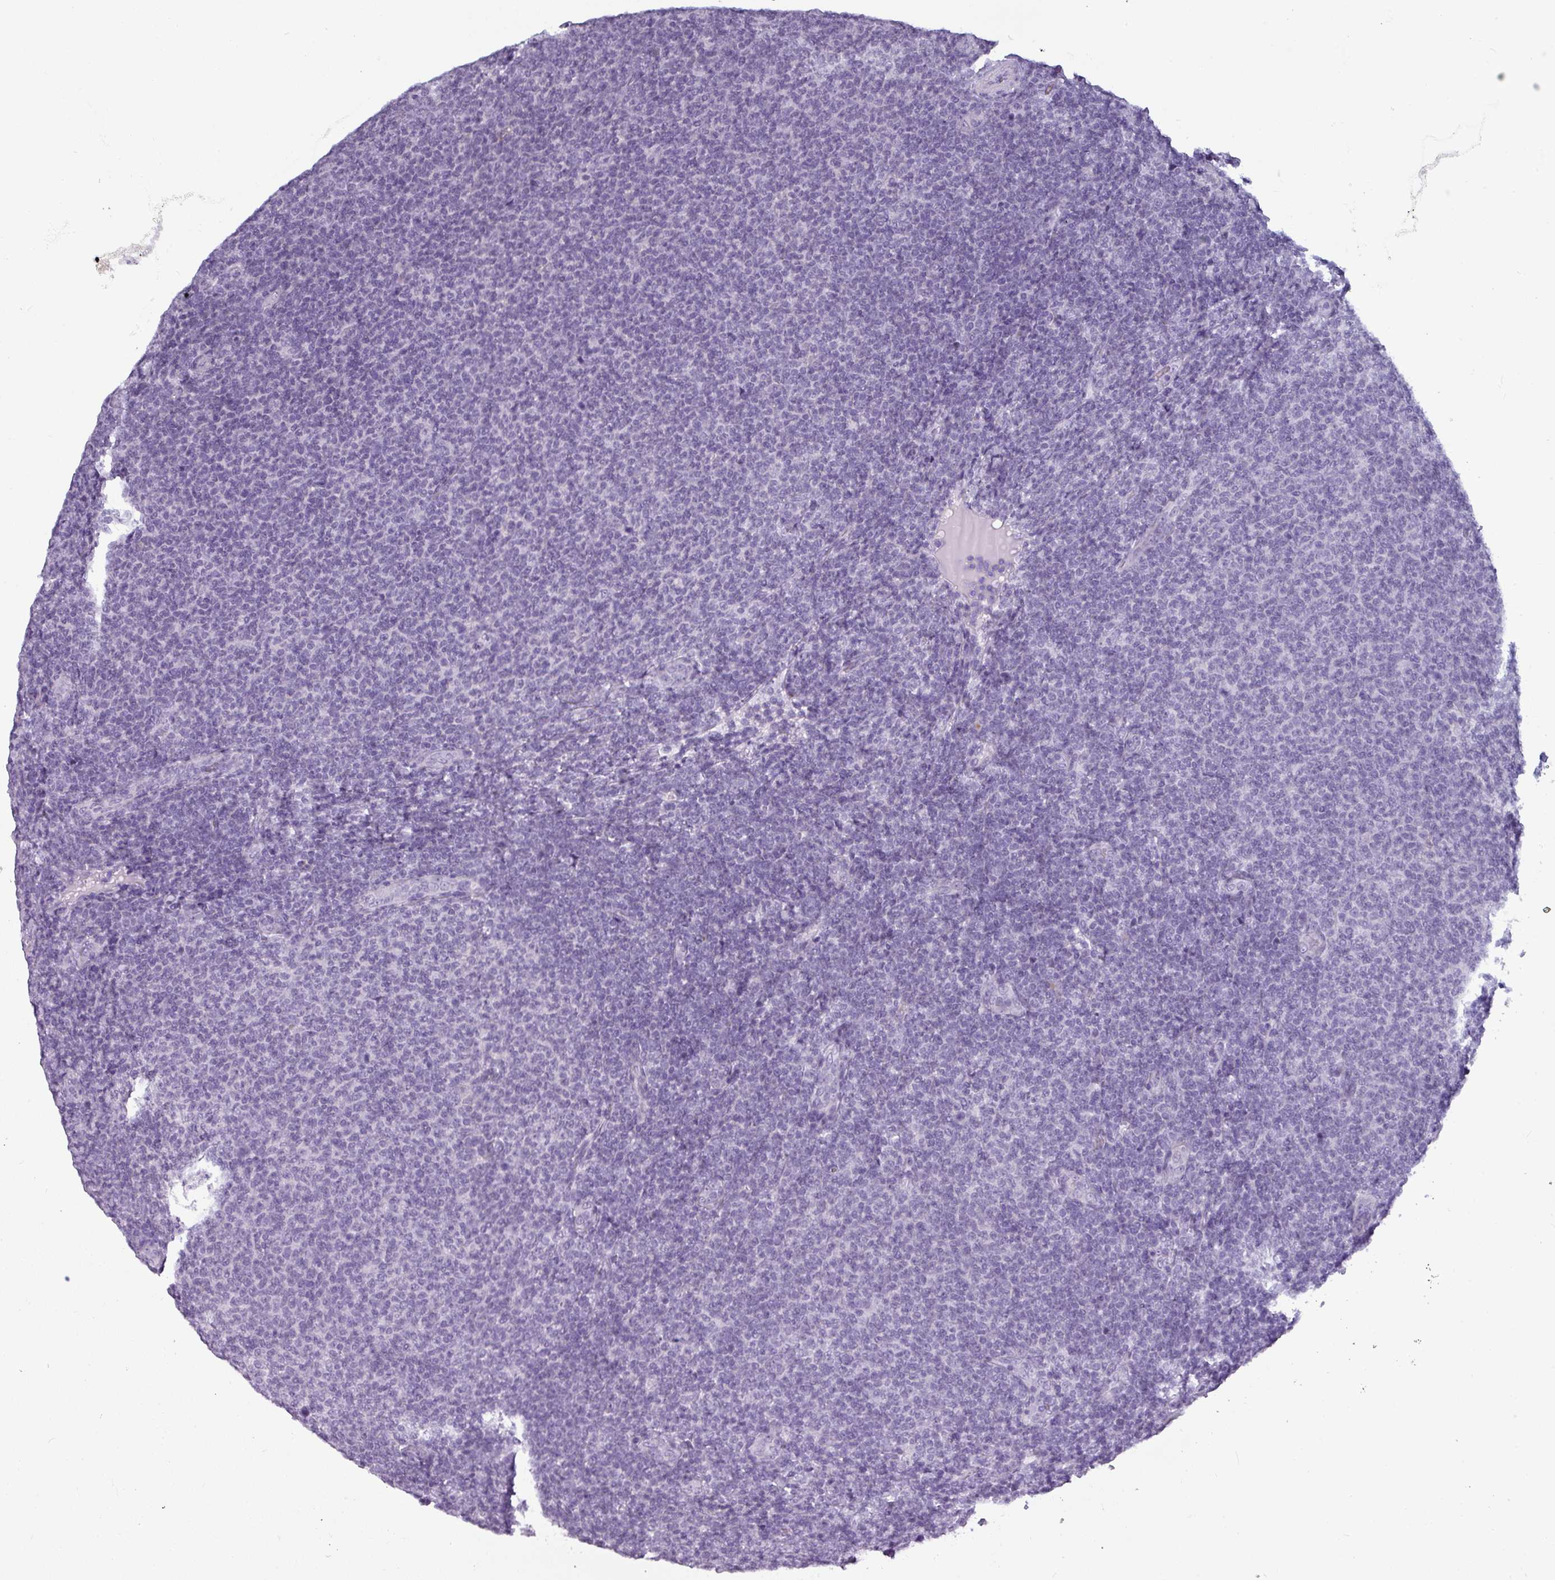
{"staining": {"intensity": "negative", "quantity": "none", "location": "none"}, "tissue": "lymphoma", "cell_type": "Tumor cells", "image_type": "cancer", "snomed": [{"axis": "morphology", "description": "Malignant lymphoma, non-Hodgkin's type, Low grade"}, {"axis": "topography", "description": "Lymph node"}], "caption": "Human malignant lymphoma, non-Hodgkin's type (low-grade) stained for a protein using immunohistochemistry (IHC) exhibits no positivity in tumor cells.", "gene": "SLC26A9", "patient": {"sex": "male", "age": 66}}